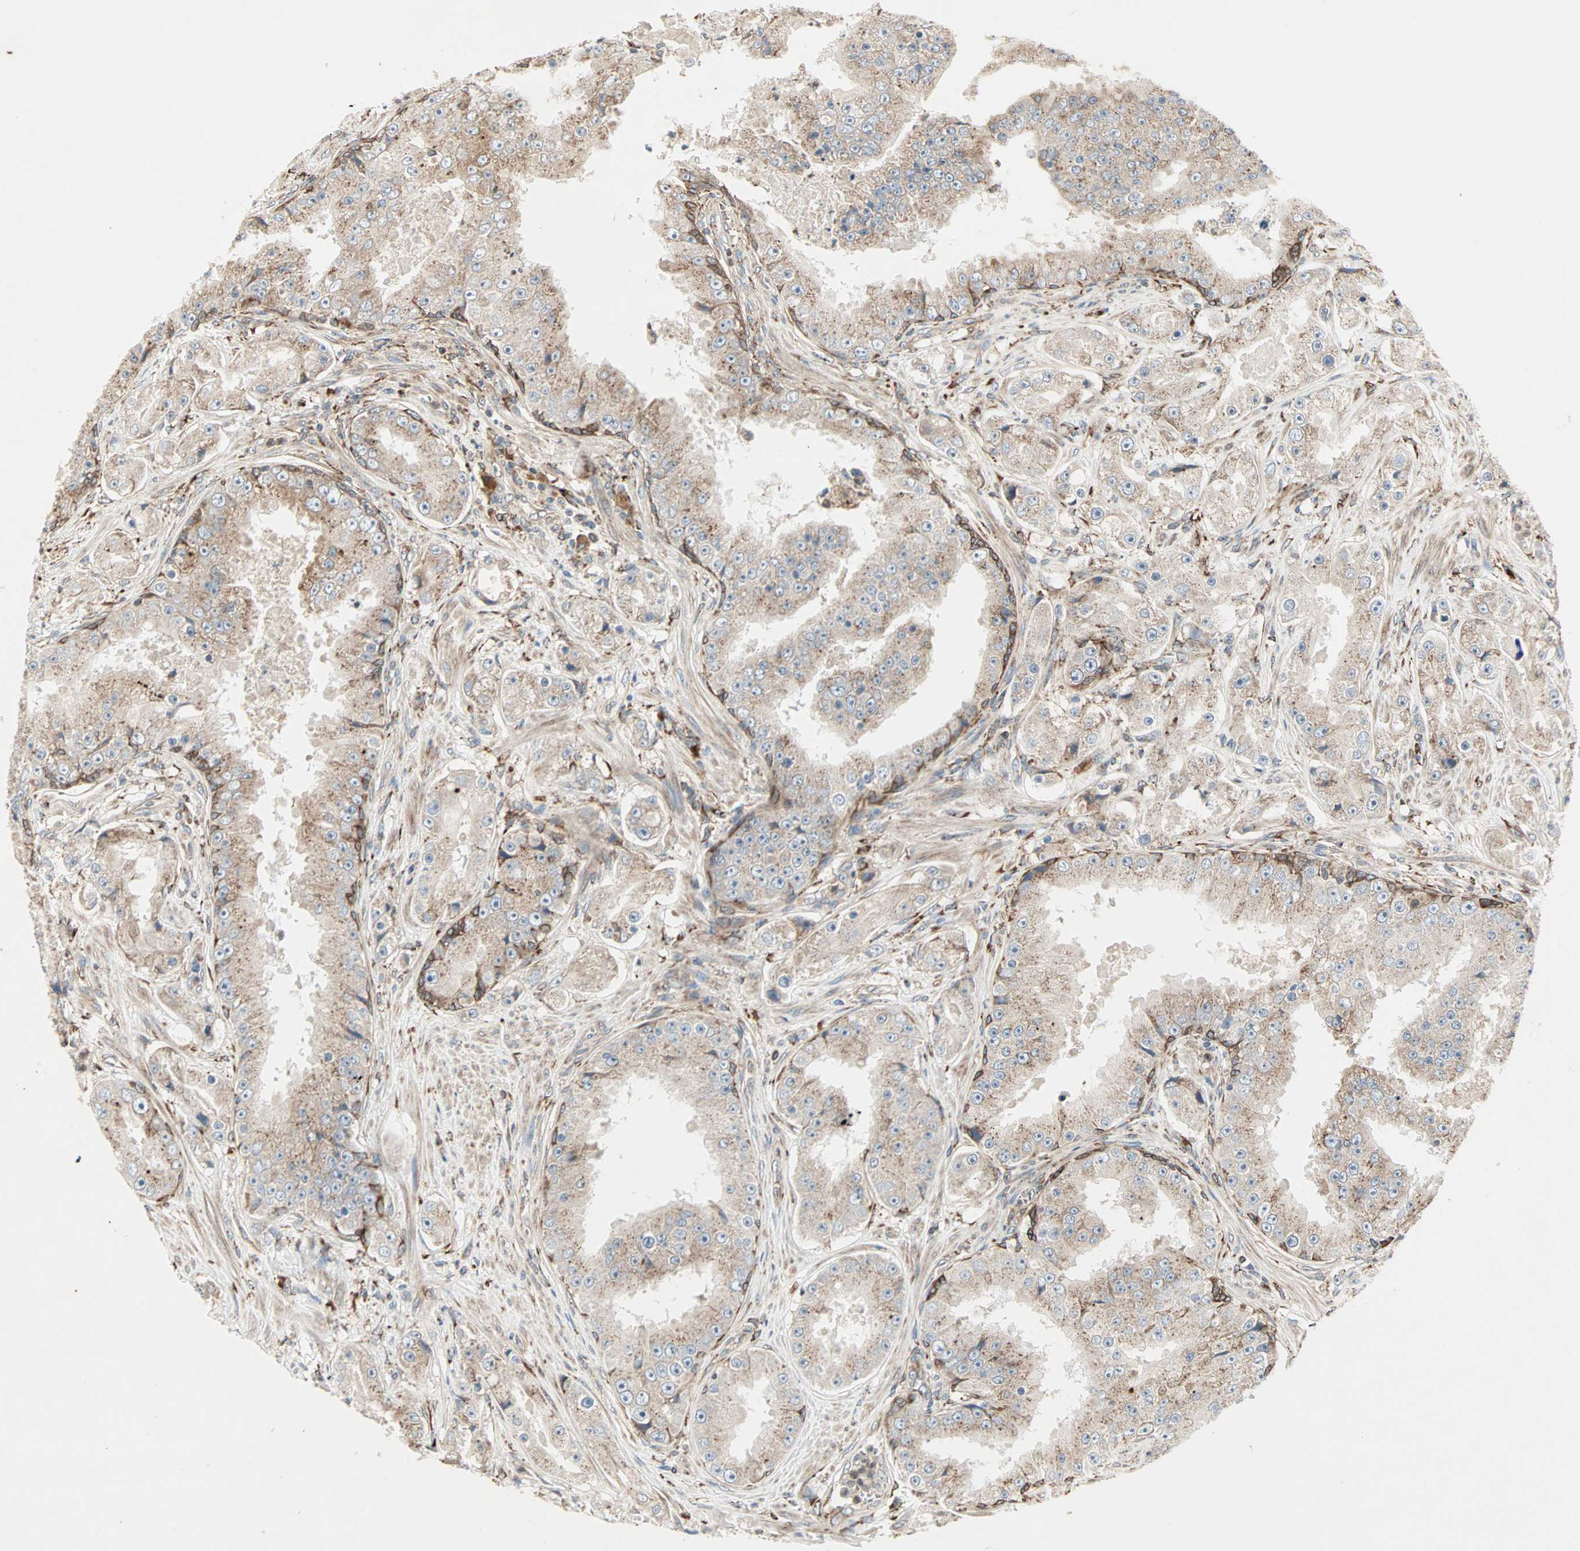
{"staining": {"intensity": "moderate", "quantity": ">75%", "location": "cytoplasmic/membranous"}, "tissue": "prostate cancer", "cell_type": "Tumor cells", "image_type": "cancer", "snomed": [{"axis": "morphology", "description": "Adenocarcinoma, High grade"}, {"axis": "topography", "description": "Prostate"}], "caption": "Prostate cancer stained for a protein (brown) shows moderate cytoplasmic/membranous positive staining in about >75% of tumor cells.", "gene": "H6PD", "patient": {"sex": "male", "age": 73}}